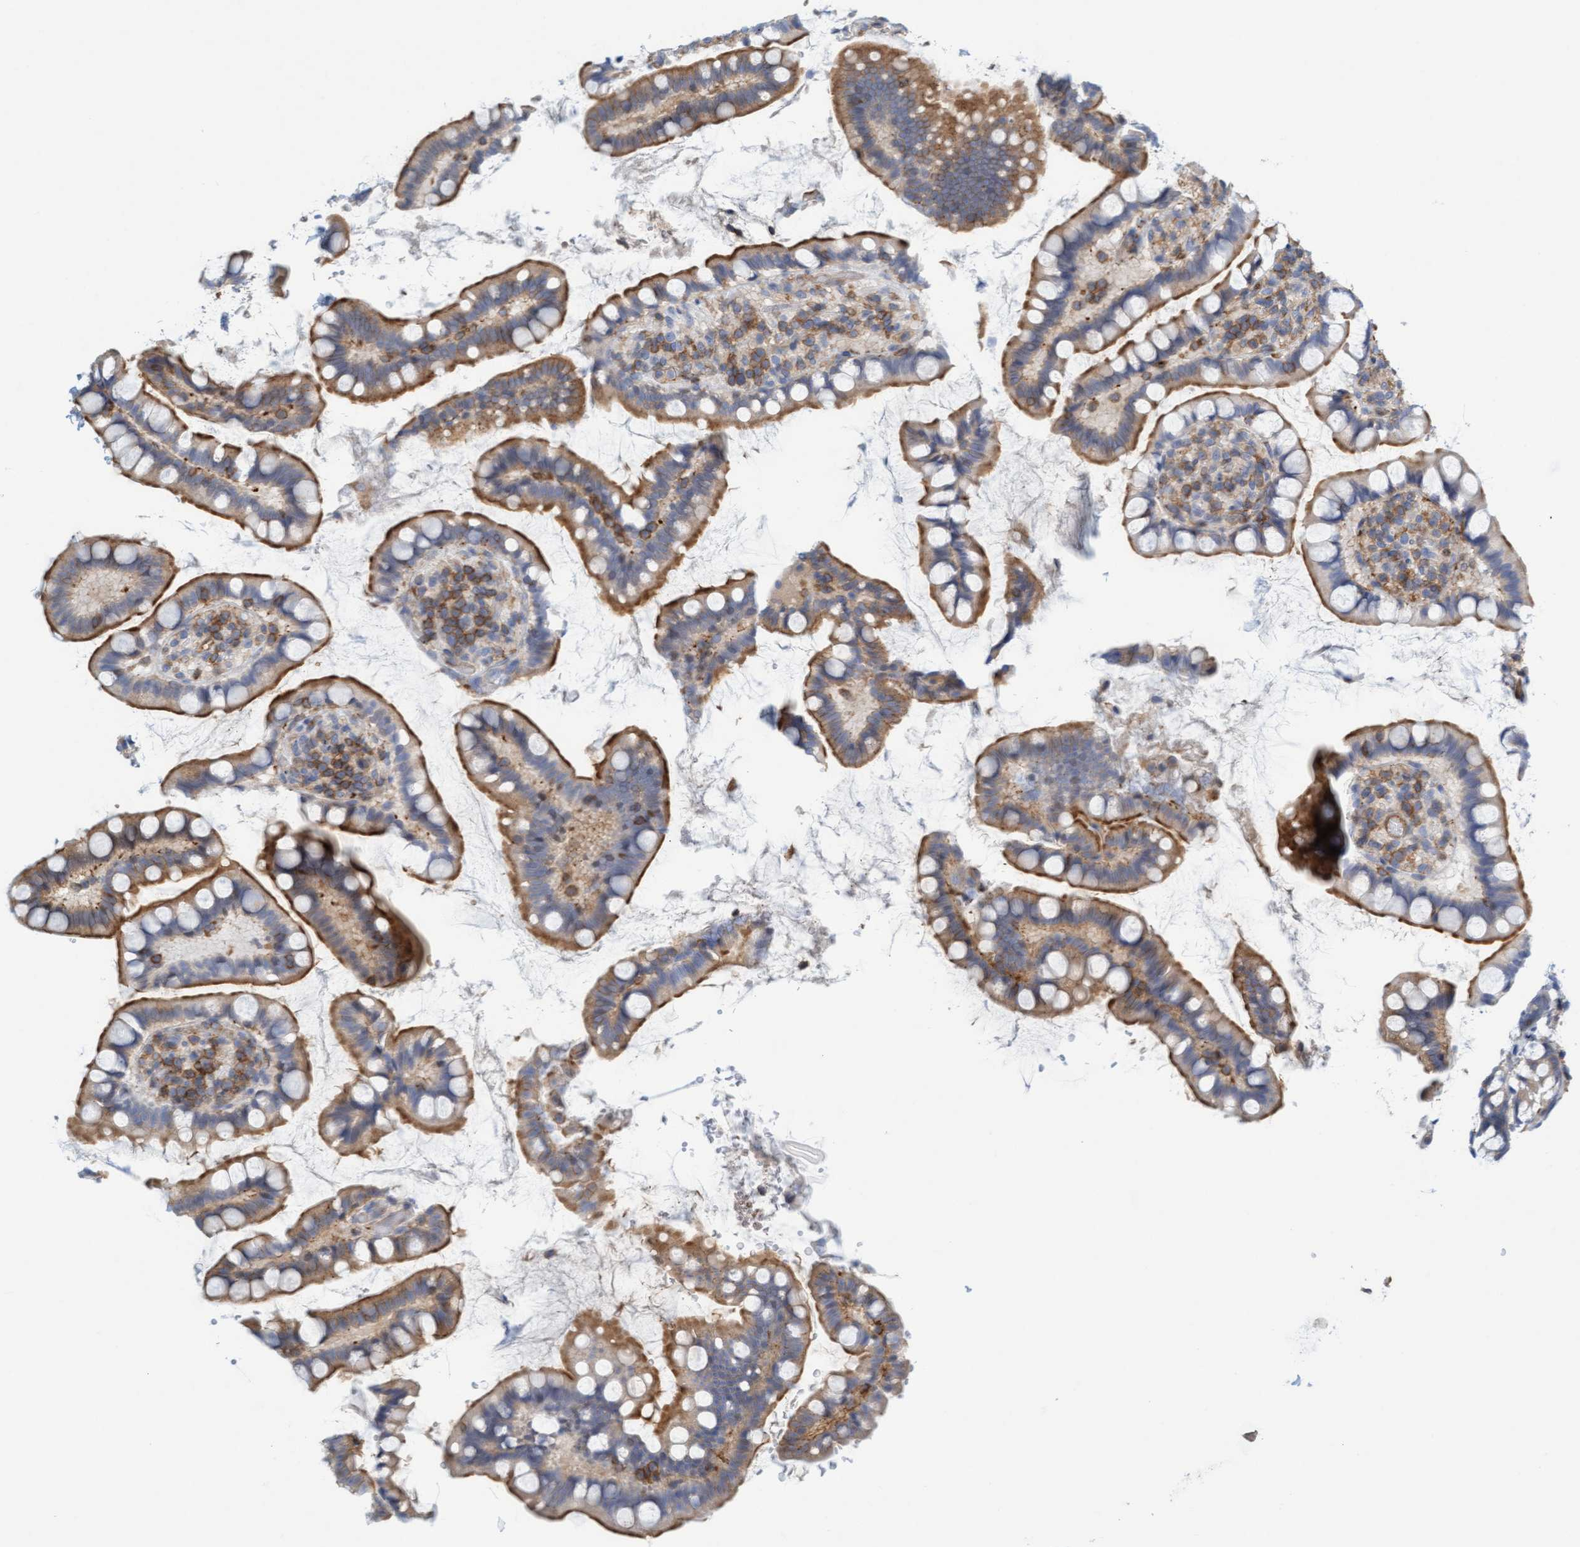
{"staining": {"intensity": "moderate", "quantity": "25%-75%", "location": "cytoplasmic/membranous"}, "tissue": "small intestine", "cell_type": "Glandular cells", "image_type": "normal", "snomed": [{"axis": "morphology", "description": "Normal tissue, NOS"}, {"axis": "topography", "description": "Smooth muscle"}, {"axis": "topography", "description": "Small intestine"}], "caption": "The histopathology image reveals staining of unremarkable small intestine, revealing moderate cytoplasmic/membranous protein staining (brown color) within glandular cells. (IHC, brightfield microscopy, high magnification).", "gene": "PRKD2", "patient": {"sex": "female", "age": 84}}